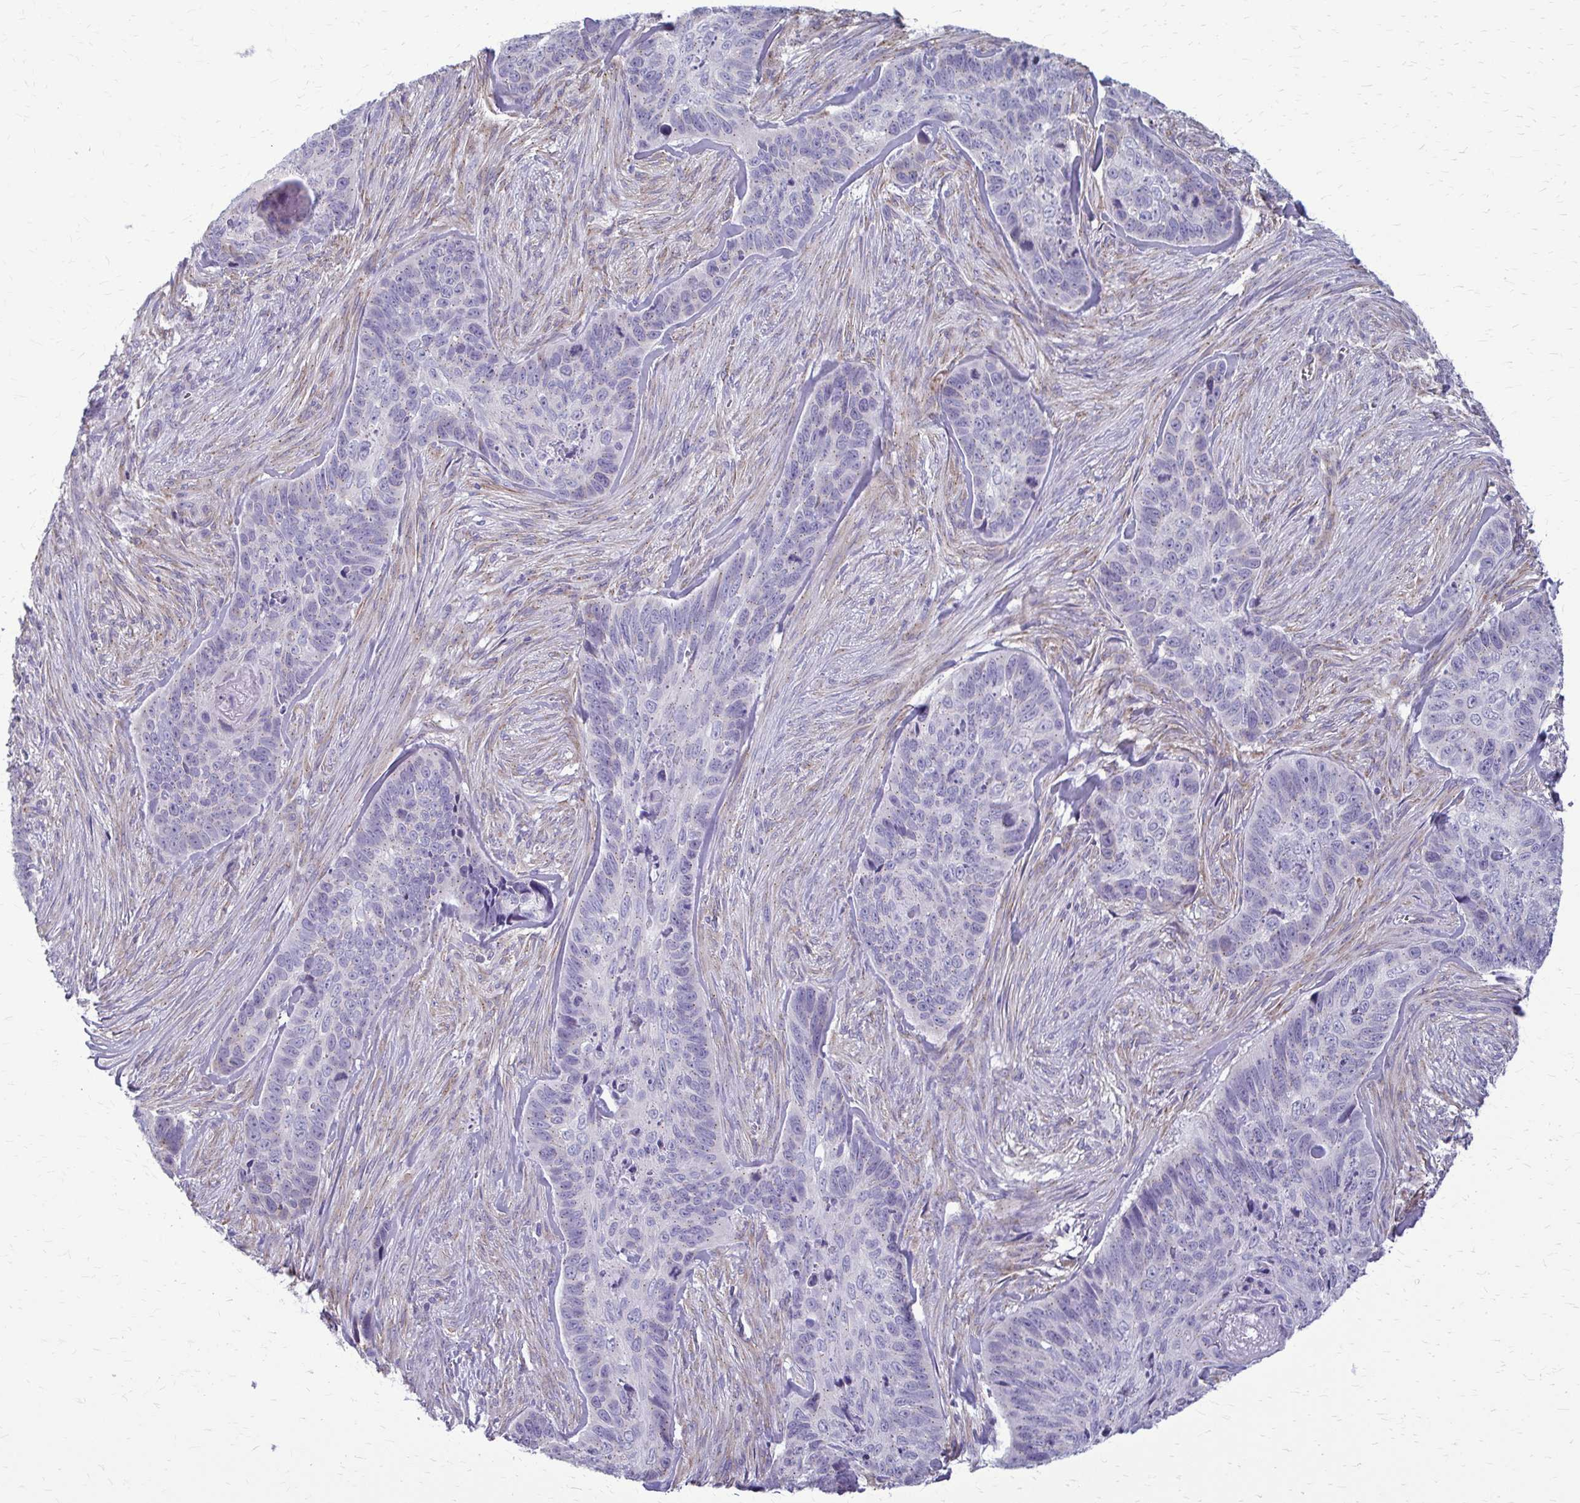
{"staining": {"intensity": "negative", "quantity": "none", "location": "none"}, "tissue": "skin cancer", "cell_type": "Tumor cells", "image_type": "cancer", "snomed": [{"axis": "morphology", "description": "Basal cell carcinoma"}, {"axis": "topography", "description": "Skin"}], "caption": "Immunohistochemistry (IHC) micrograph of neoplastic tissue: skin cancer stained with DAB (3,3'-diaminobenzidine) reveals no significant protein positivity in tumor cells.", "gene": "DEPP1", "patient": {"sex": "female", "age": 82}}